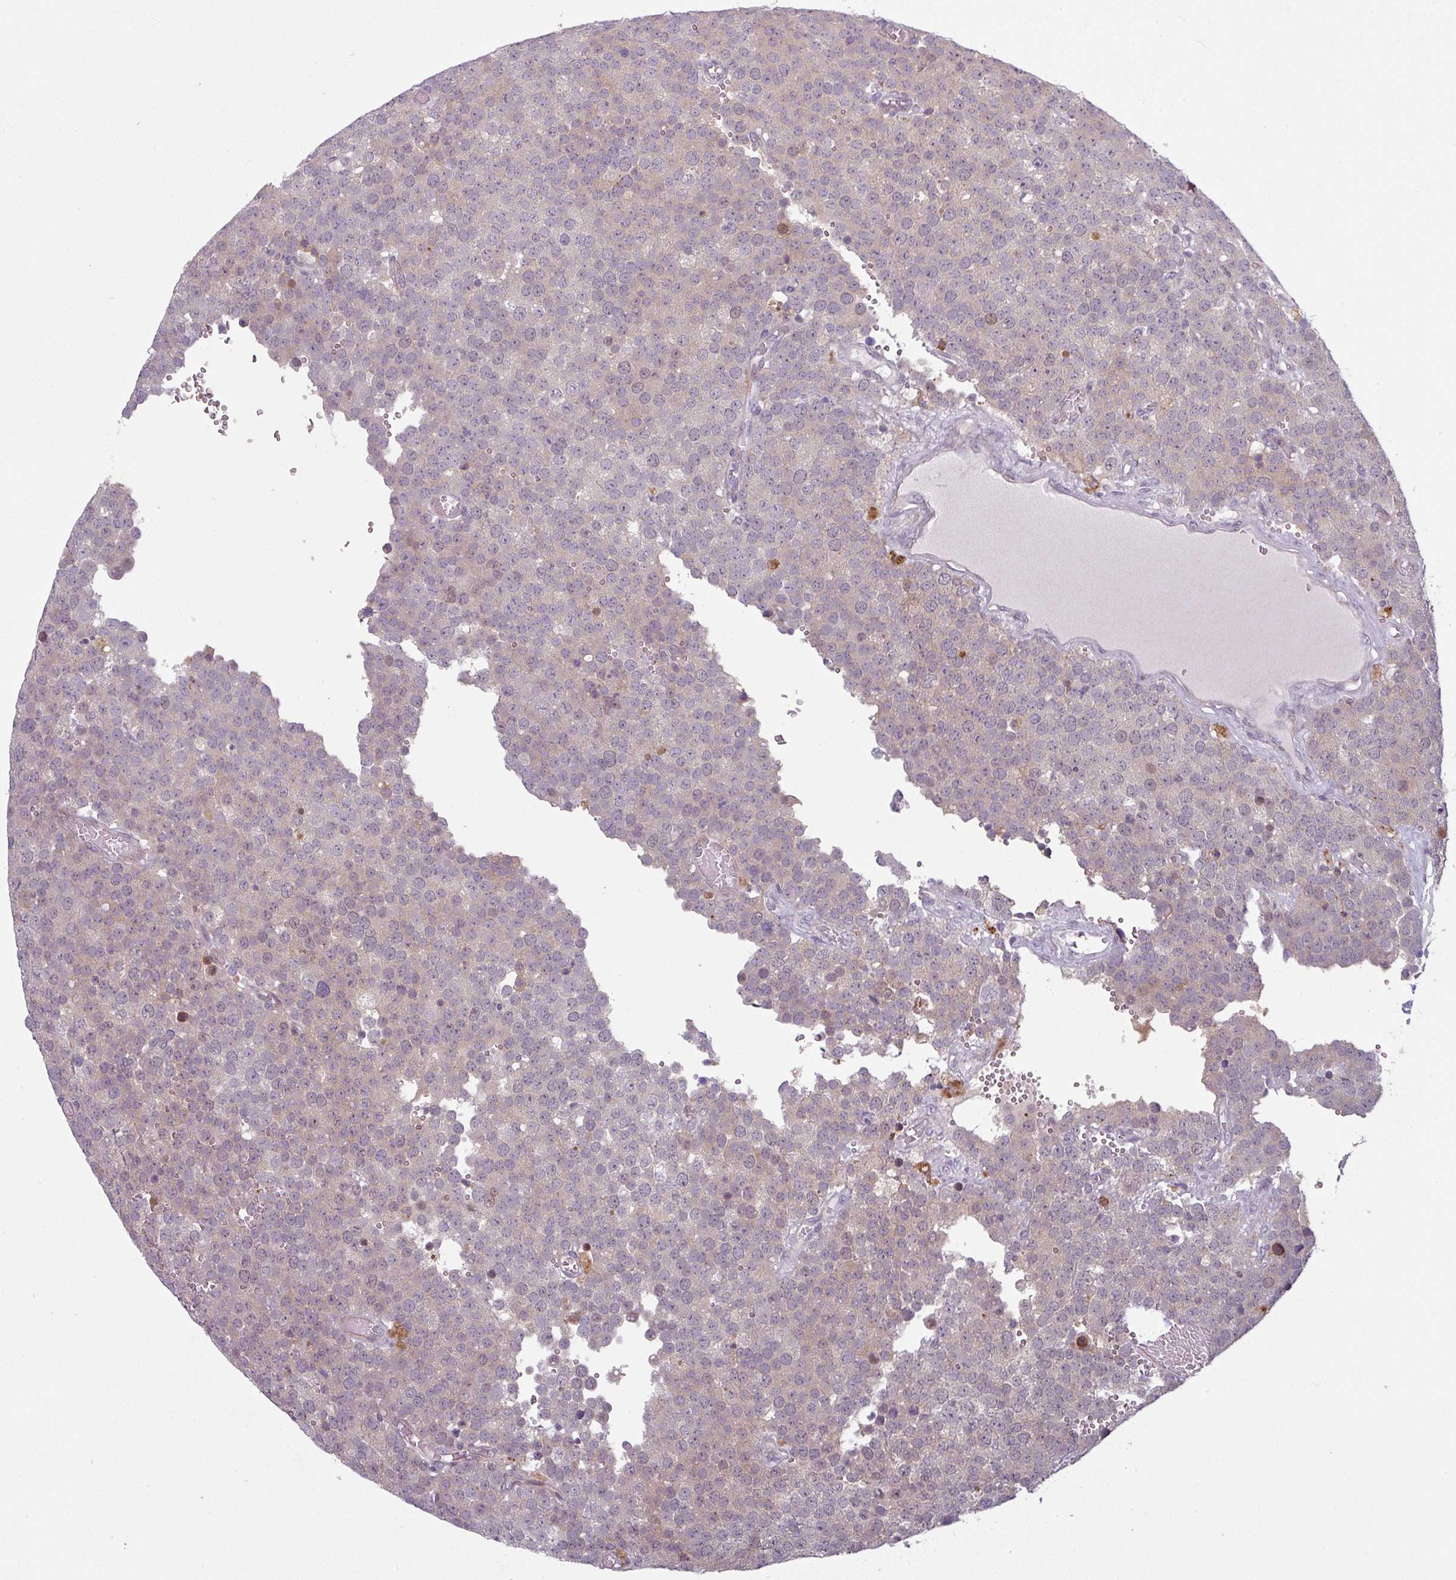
{"staining": {"intensity": "weak", "quantity": "<25%", "location": "cytoplasmic/membranous"}, "tissue": "testis cancer", "cell_type": "Tumor cells", "image_type": "cancer", "snomed": [{"axis": "morphology", "description": "Normal tissue, NOS"}, {"axis": "morphology", "description": "Seminoma, NOS"}, {"axis": "topography", "description": "Testis"}], "caption": "This is a histopathology image of immunohistochemistry (IHC) staining of testis cancer (seminoma), which shows no expression in tumor cells.", "gene": "C2orf16", "patient": {"sex": "male", "age": 71}}